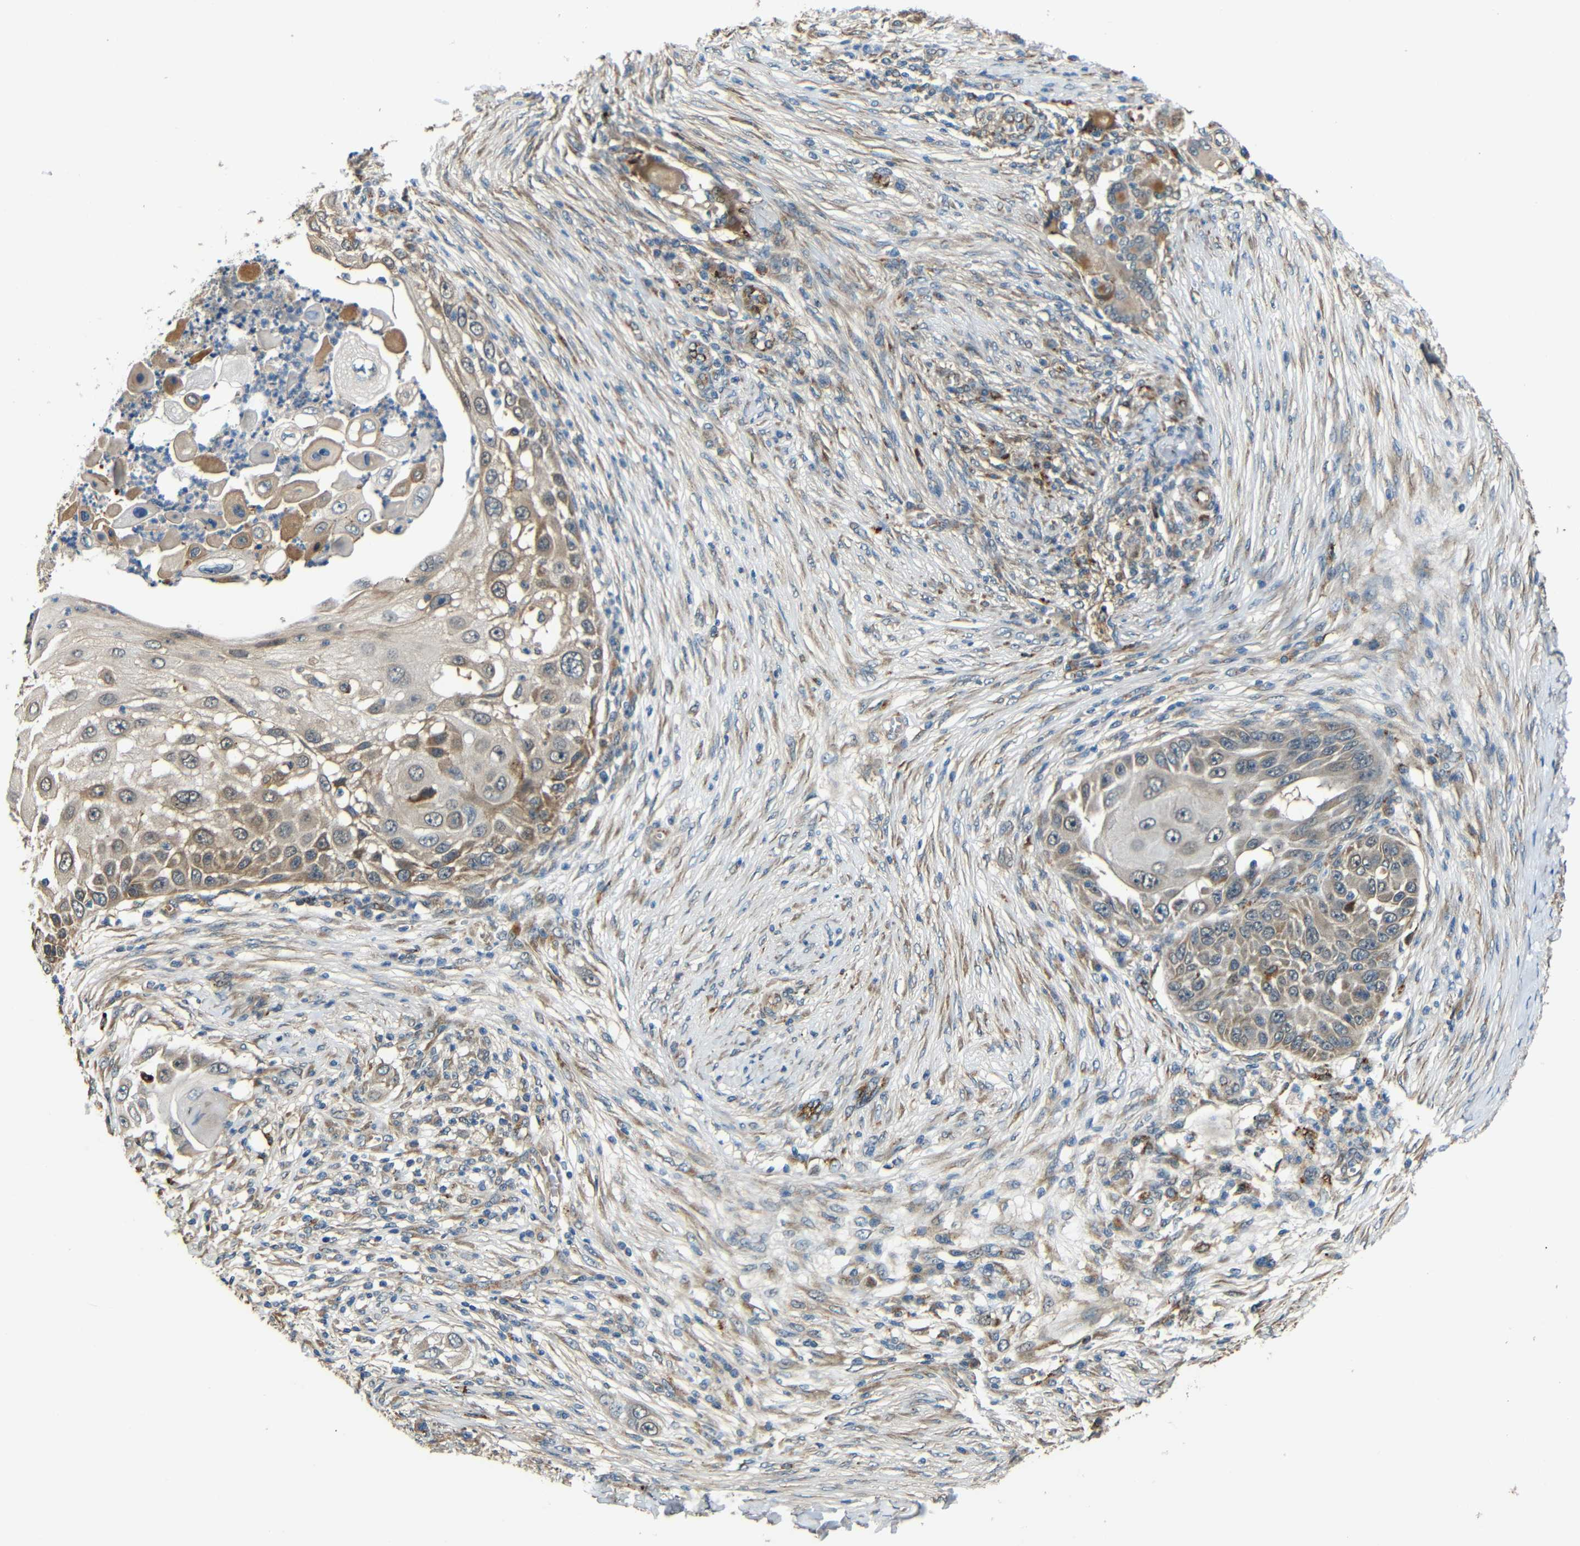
{"staining": {"intensity": "weak", "quantity": ">75%", "location": "cytoplasmic/membranous"}, "tissue": "skin cancer", "cell_type": "Tumor cells", "image_type": "cancer", "snomed": [{"axis": "morphology", "description": "Squamous cell carcinoma, NOS"}, {"axis": "topography", "description": "Skin"}], "caption": "Skin cancer (squamous cell carcinoma) tissue reveals weak cytoplasmic/membranous expression in approximately >75% of tumor cells", "gene": "ATP7A", "patient": {"sex": "female", "age": 44}}